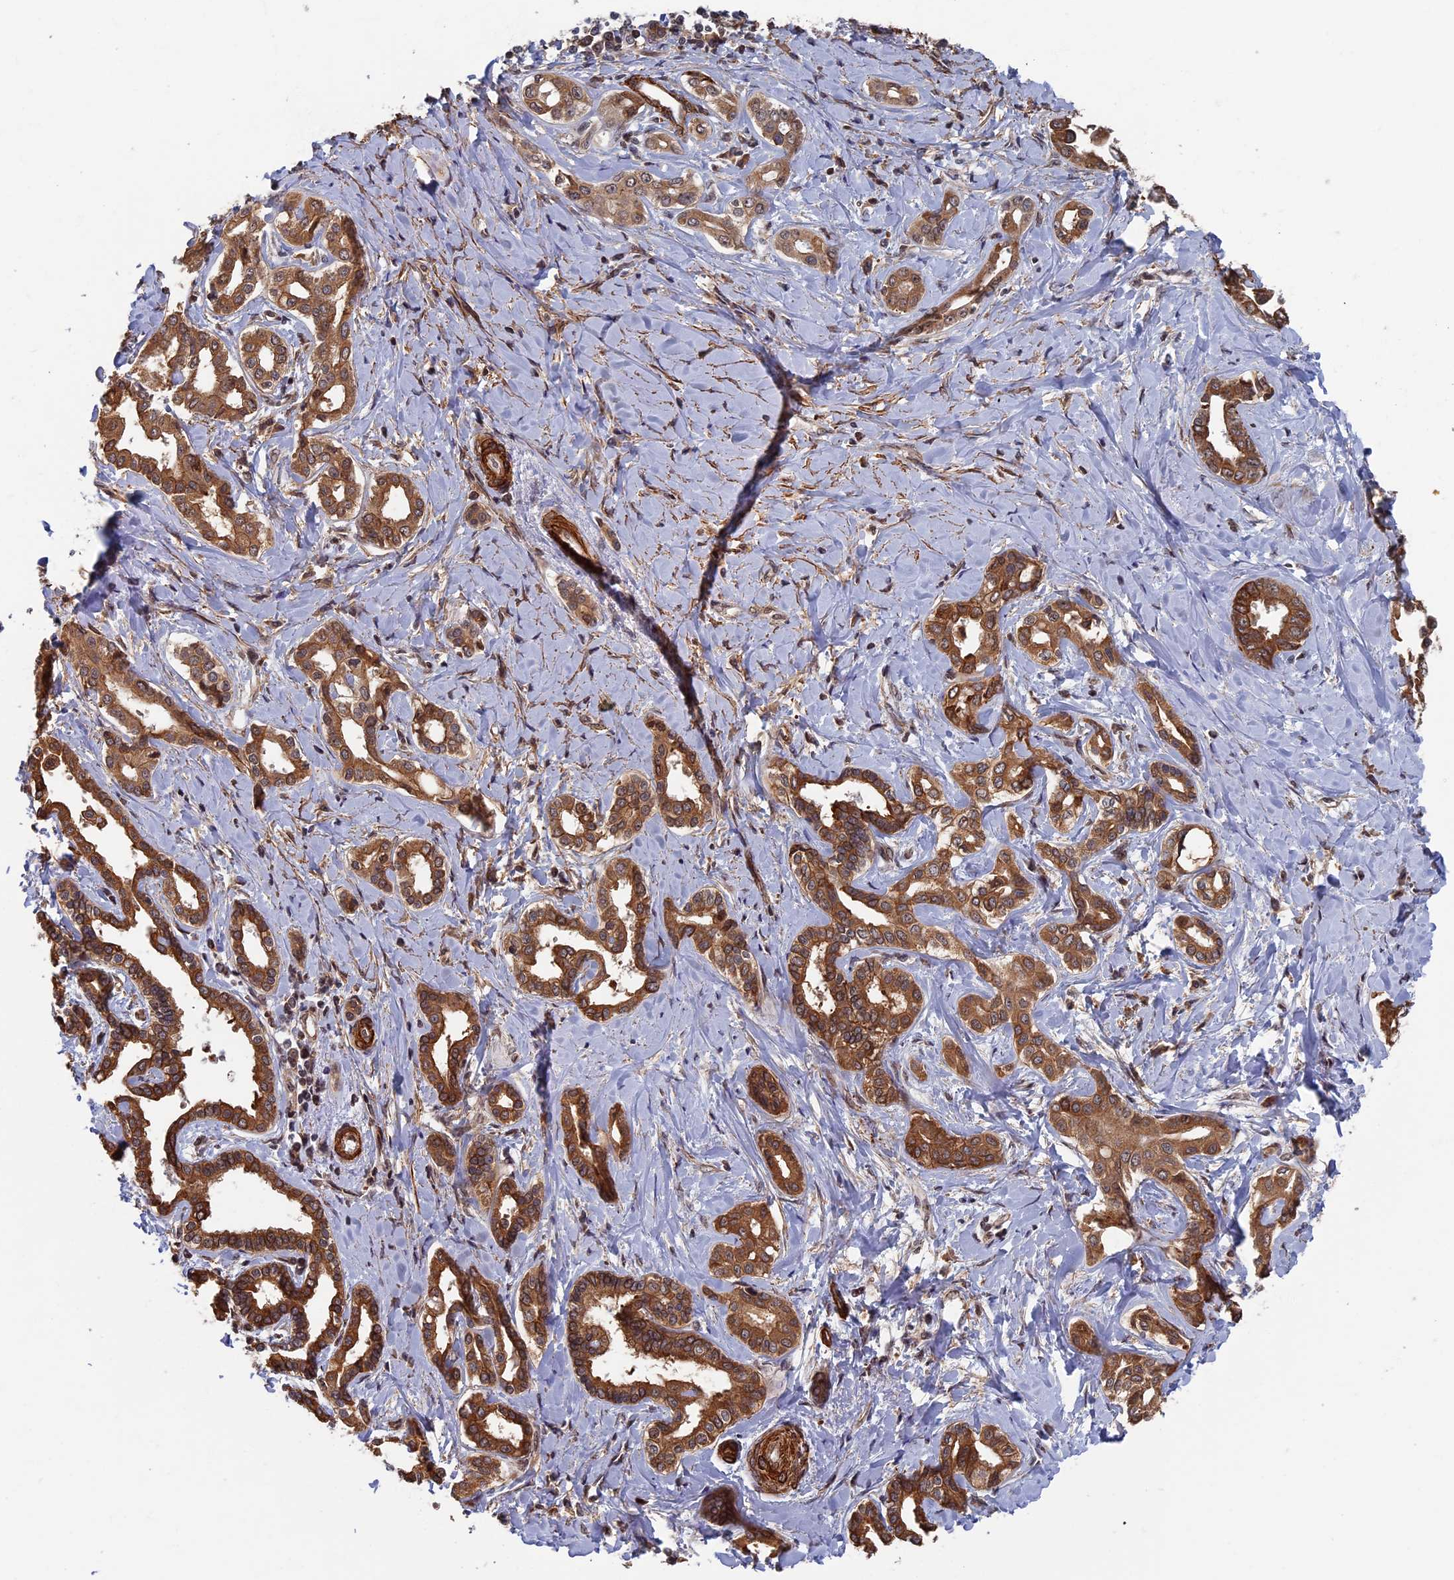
{"staining": {"intensity": "moderate", "quantity": ">75%", "location": "cytoplasmic/membranous"}, "tissue": "liver cancer", "cell_type": "Tumor cells", "image_type": "cancer", "snomed": [{"axis": "morphology", "description": "Cholangiocarcinoma"}, {"axis": "topography", "description": "Liver"}], "caption": "The micrograph shows staining of liver cancer (cholangiocarcinoma), revealing moderate cytoplasmic/membranous protein staining (brown color) within tumor cells.", "gene": "CTDP1", "patient": {"sex": "female", "age": 77}}